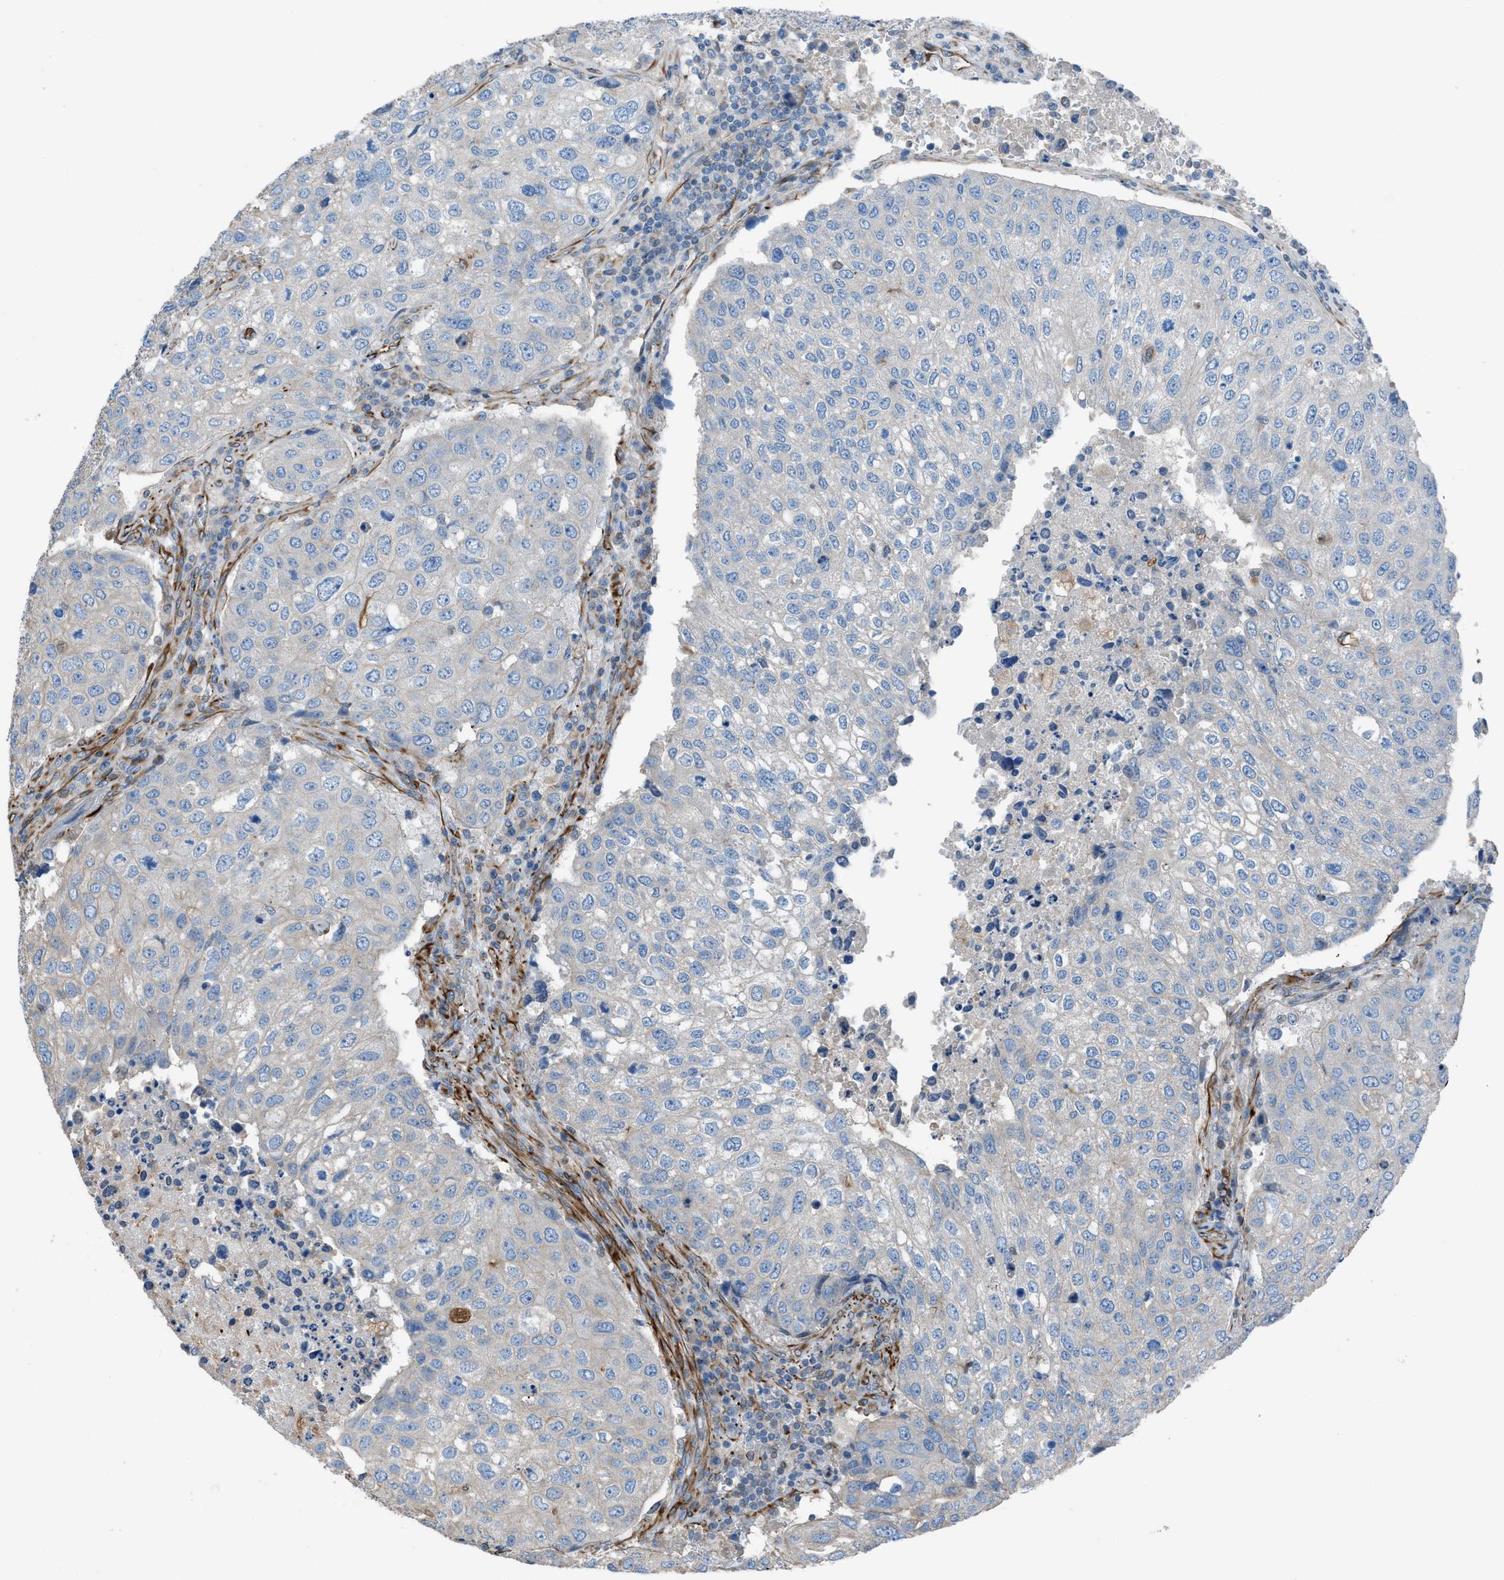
{"staining": {"intensity": "weak", "quantity": "<25%", "location": "cytoplasmic/membranous"}, "tissue": "urothelial cancer", "cell_type": "Tumor cells", "image_type": "cancer", "snomed": [{"axis": "morphology", "description": "Urothelial carcinoma, High grade"}, {"axis": "topography", "description": "Lymph node"}, {"axis": "topography", "description": "Urinary bladder"}], "caption": "Tumor cells show no significant expression in urothelial carcinoma (high-grade). (Immunohistochemistry (ihc), brightfield microscopy, high magnification).", "gene": "CABP7", "patient": {"sex": "male", "age": 51}}